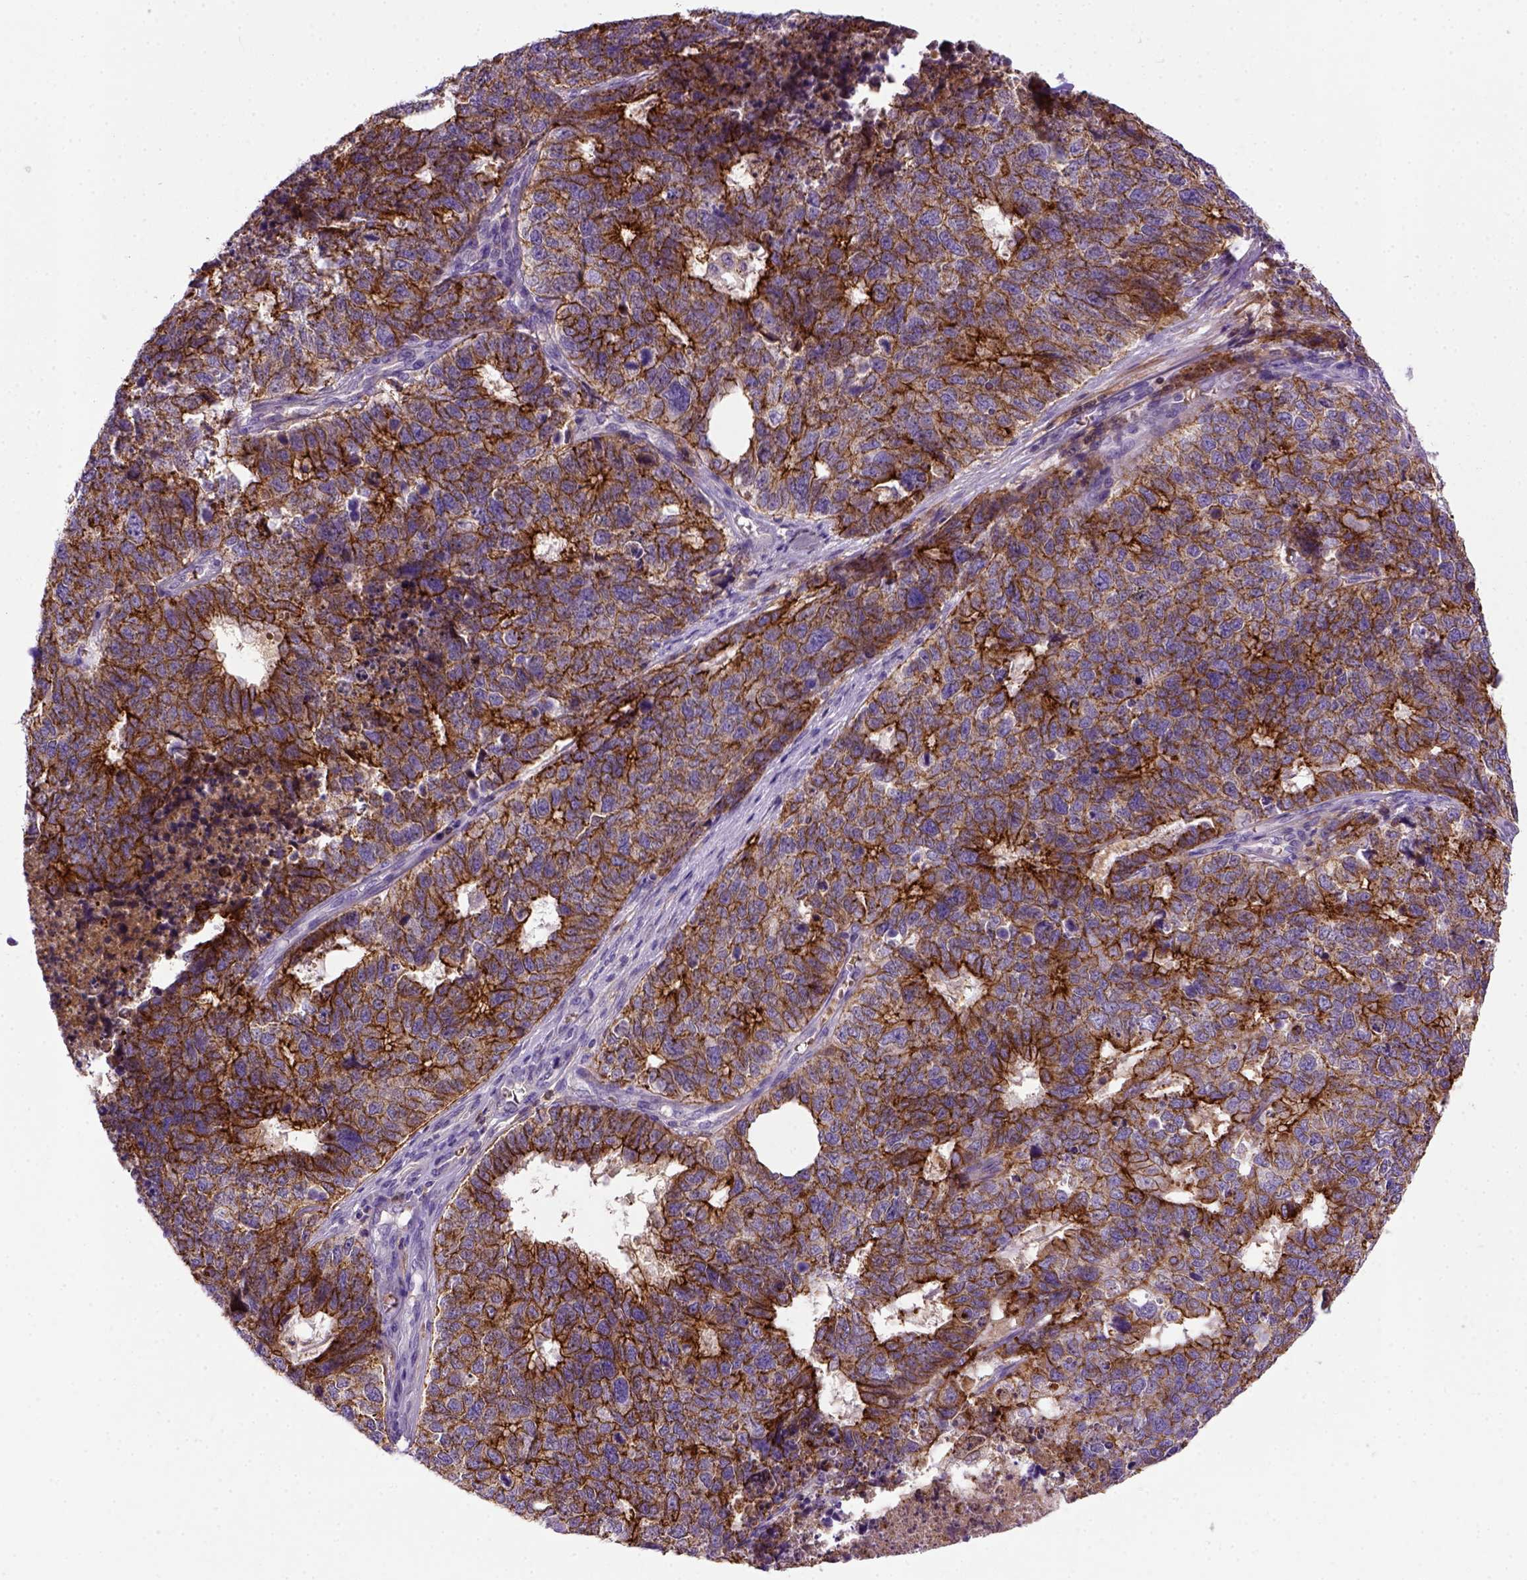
{"staining": {"intensity": "strong", "quantity": ">75%", "location": "cytoplasmic/membranous"}, "tissue": "cervical cancer", "cell_type": "Tumor cells", "image_type": "cancer", "snomed": [{"axis": "morphology", "description": "Squamous cell carcinoma, NOS"}, {"axis": "topography", "description": "Cervix"}], "caption": "Protein expression analysis of squamous cell carcinoma (cervical) demonstrates strong cytoplasmic/membranous positivity in approximately >75% of tumor cells.", "gene": "CDH1", "patient": {"sex": "female", "age": 63}}